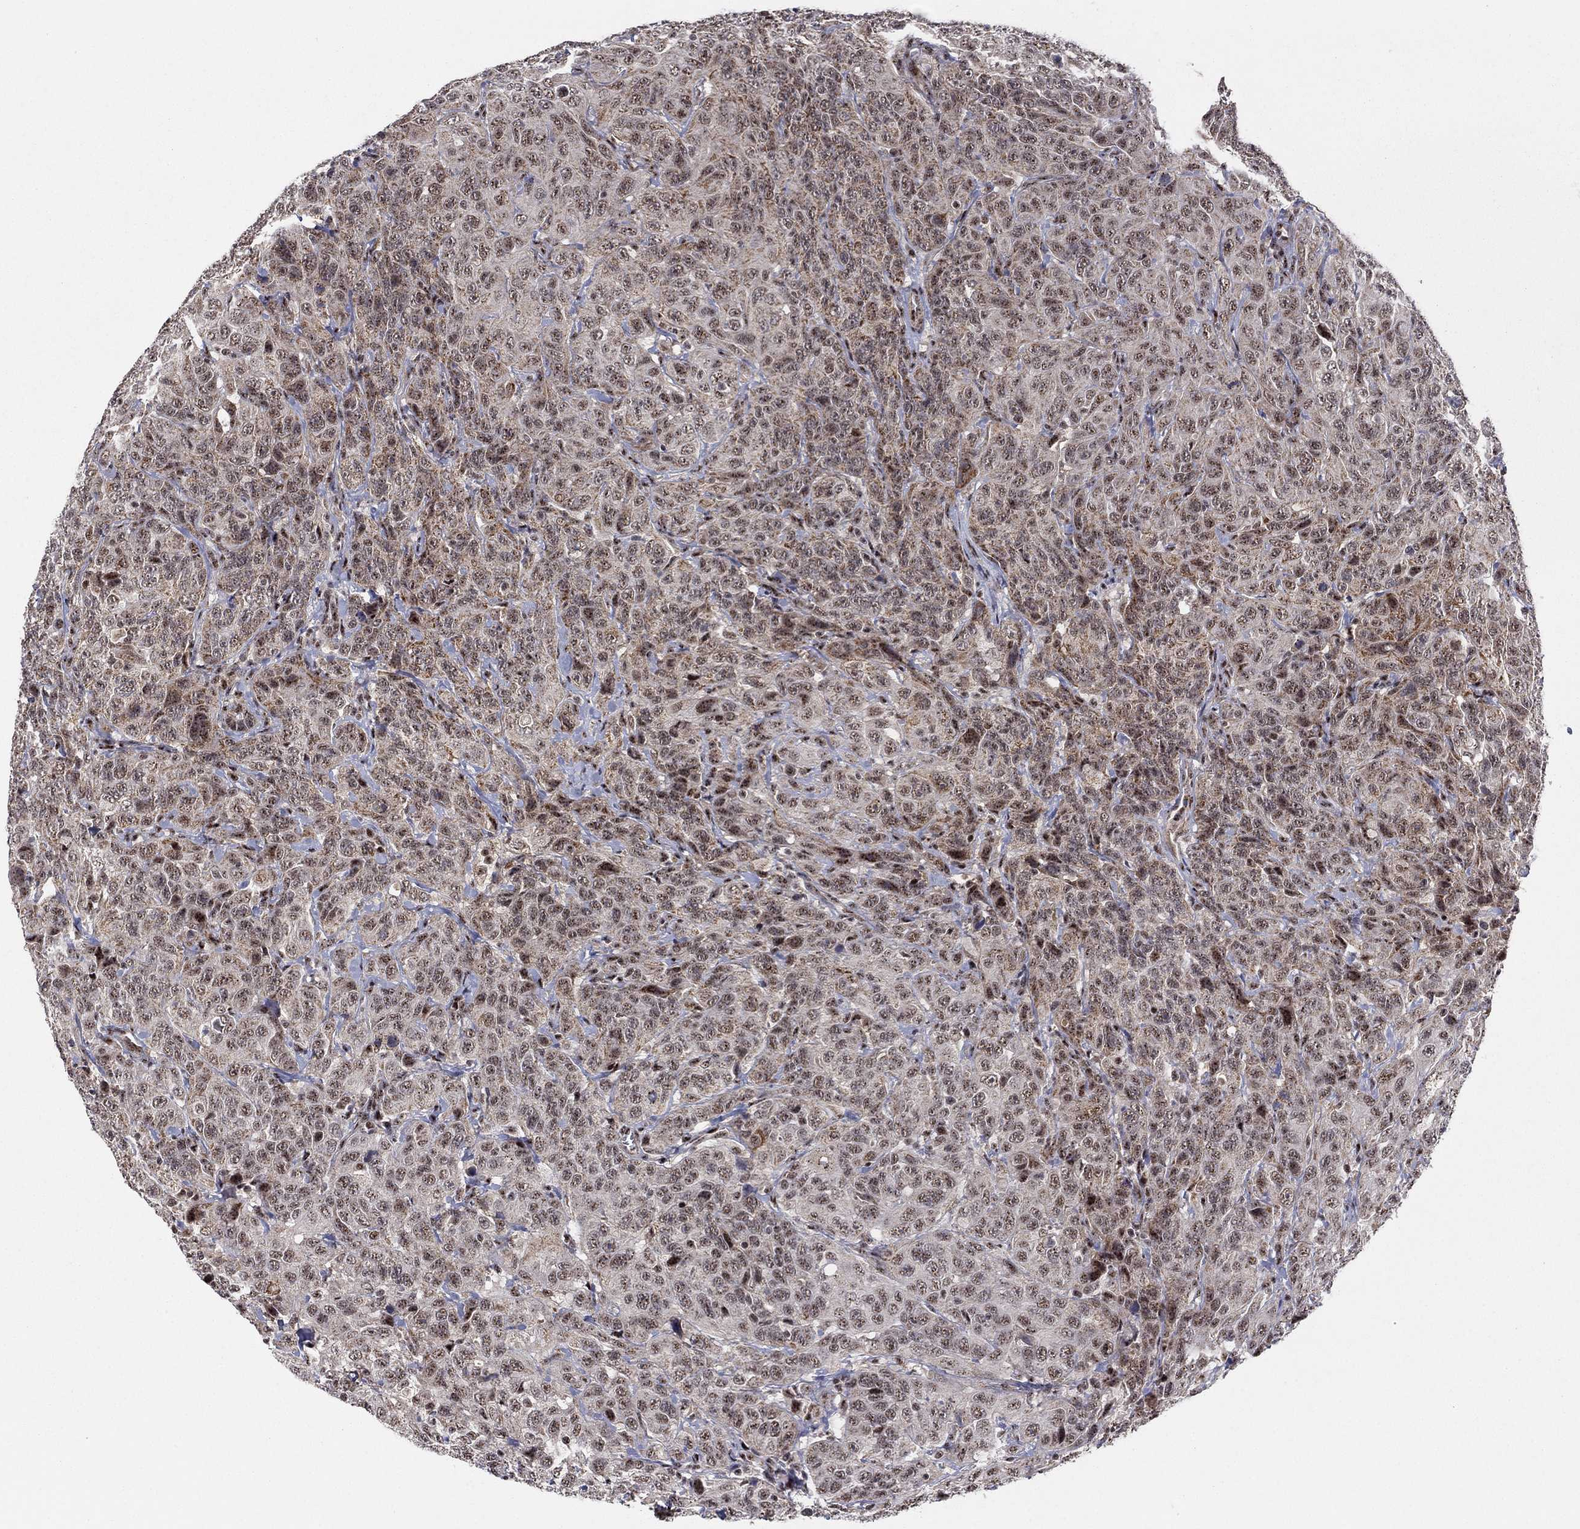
{"staining": {"intensity": "moderate", "quantity": "25%-75%", "location": "nuclear"}, "tissue": "urothelial cancer", "cell_type": "Tumor cells", "image_type": "cancer", "snomed": [{"axis": "morphology", "description": "Urothelial carcinoma, NOS"}, {"axis": "morphology", "description": "Urothelial carcinoma, High grade"}, {"axis": "topography", "description": "Urinary bladder"}], "caption": "Protein staining of high-grade urothelial carcinoma tissue demonstrates moderate nuclear staining in approximately 25%-75% of tumor cells.", "gene": "ZNF395", "patient": {"sex": "female", "age": 73}}